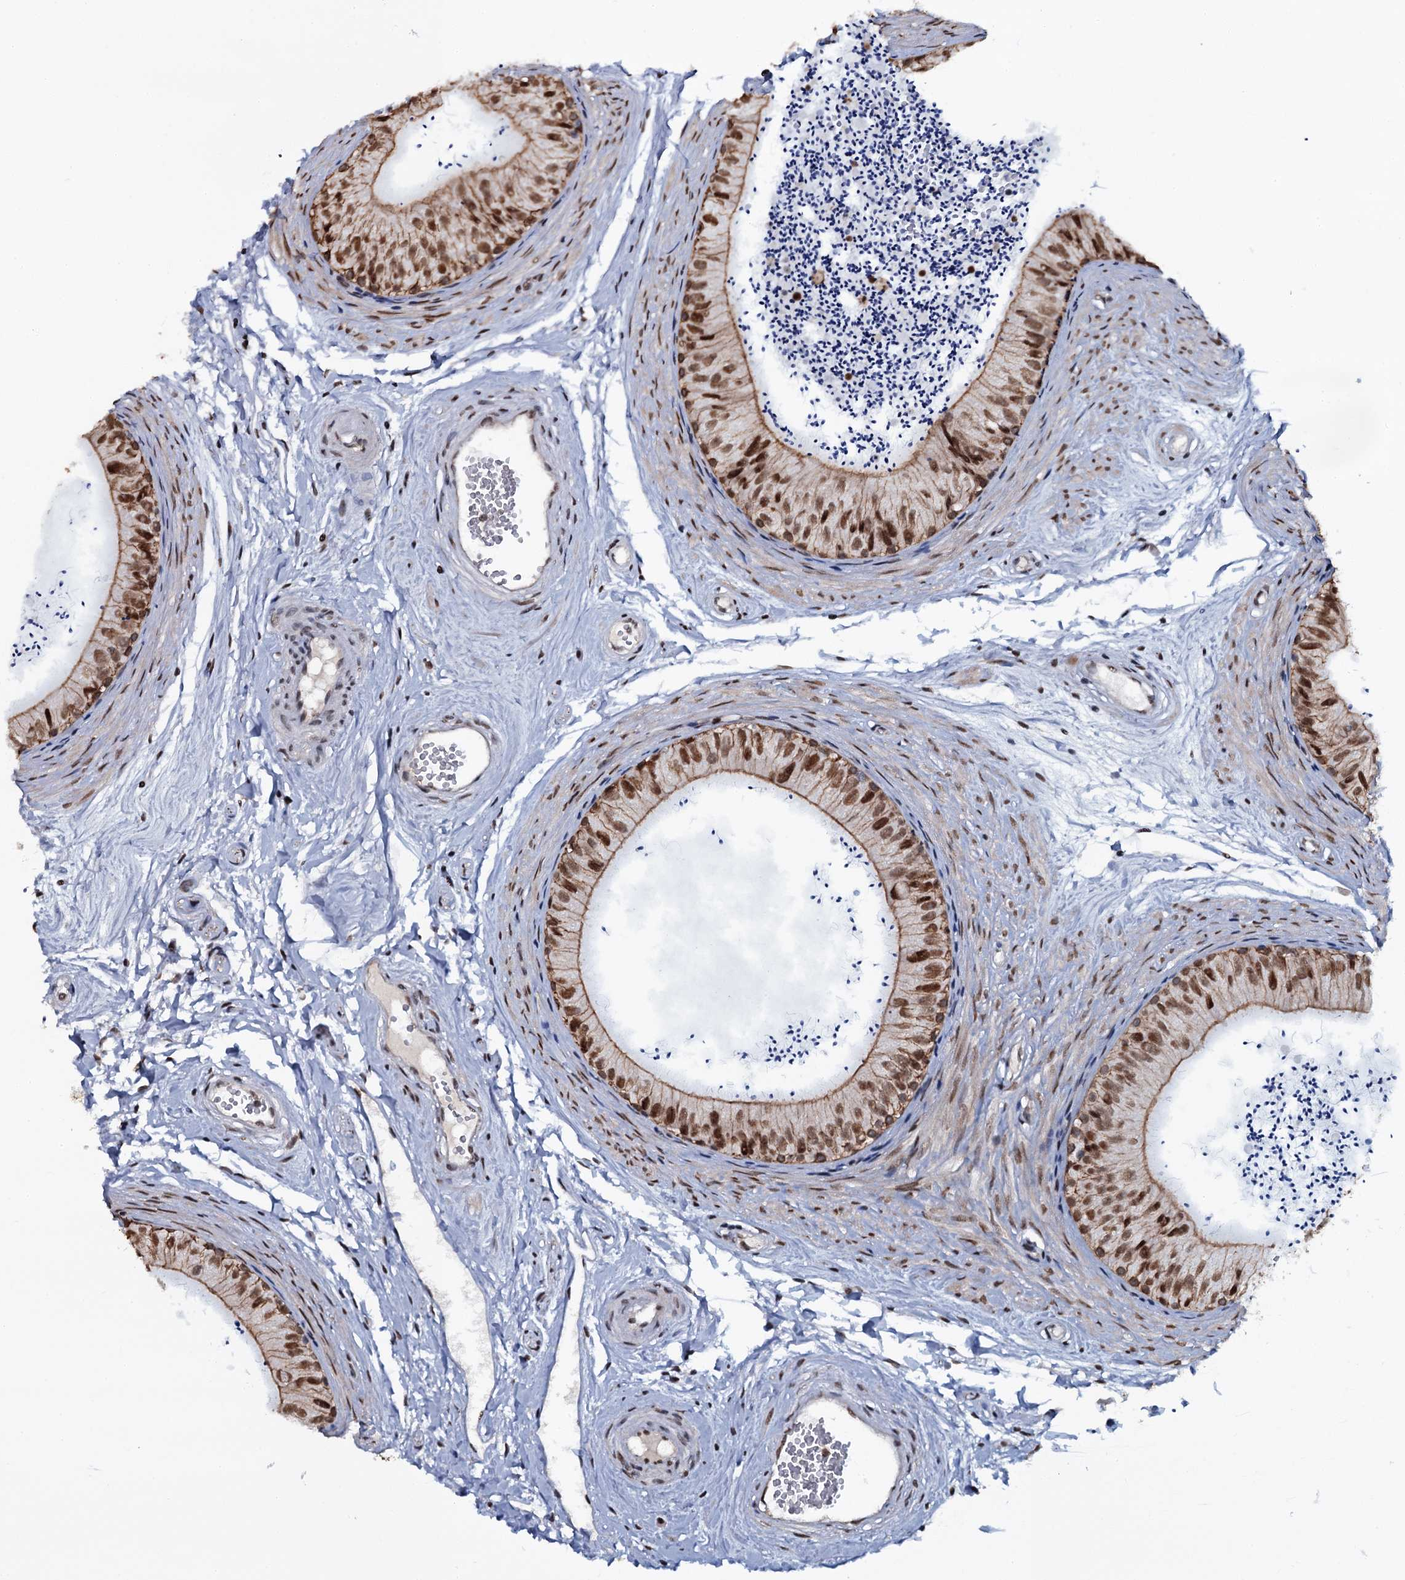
{"staining": {"intensity": "moderate", "quantity": ">75%", "location": "cytoplasmic/membranous,nuclear"}, "tissue": "epididymis", "cell_type": "Glandular cells", "image_type": "normal", "snomed": [{"axis": "morphology", "description": "Normal tissue, NOS"}, {"axis": "topography", "description": "Epididymis"}], "caption": "An immunohistochemistry (IHC) micrograph of benign tissue is shown. Protein staining in brown labels moderate cytoplasmic/membranous,nuclear positivity in epididymis within glandular cells.", "gene": "SH2D4B", "patient": {"sex": "male", "age": 56}}